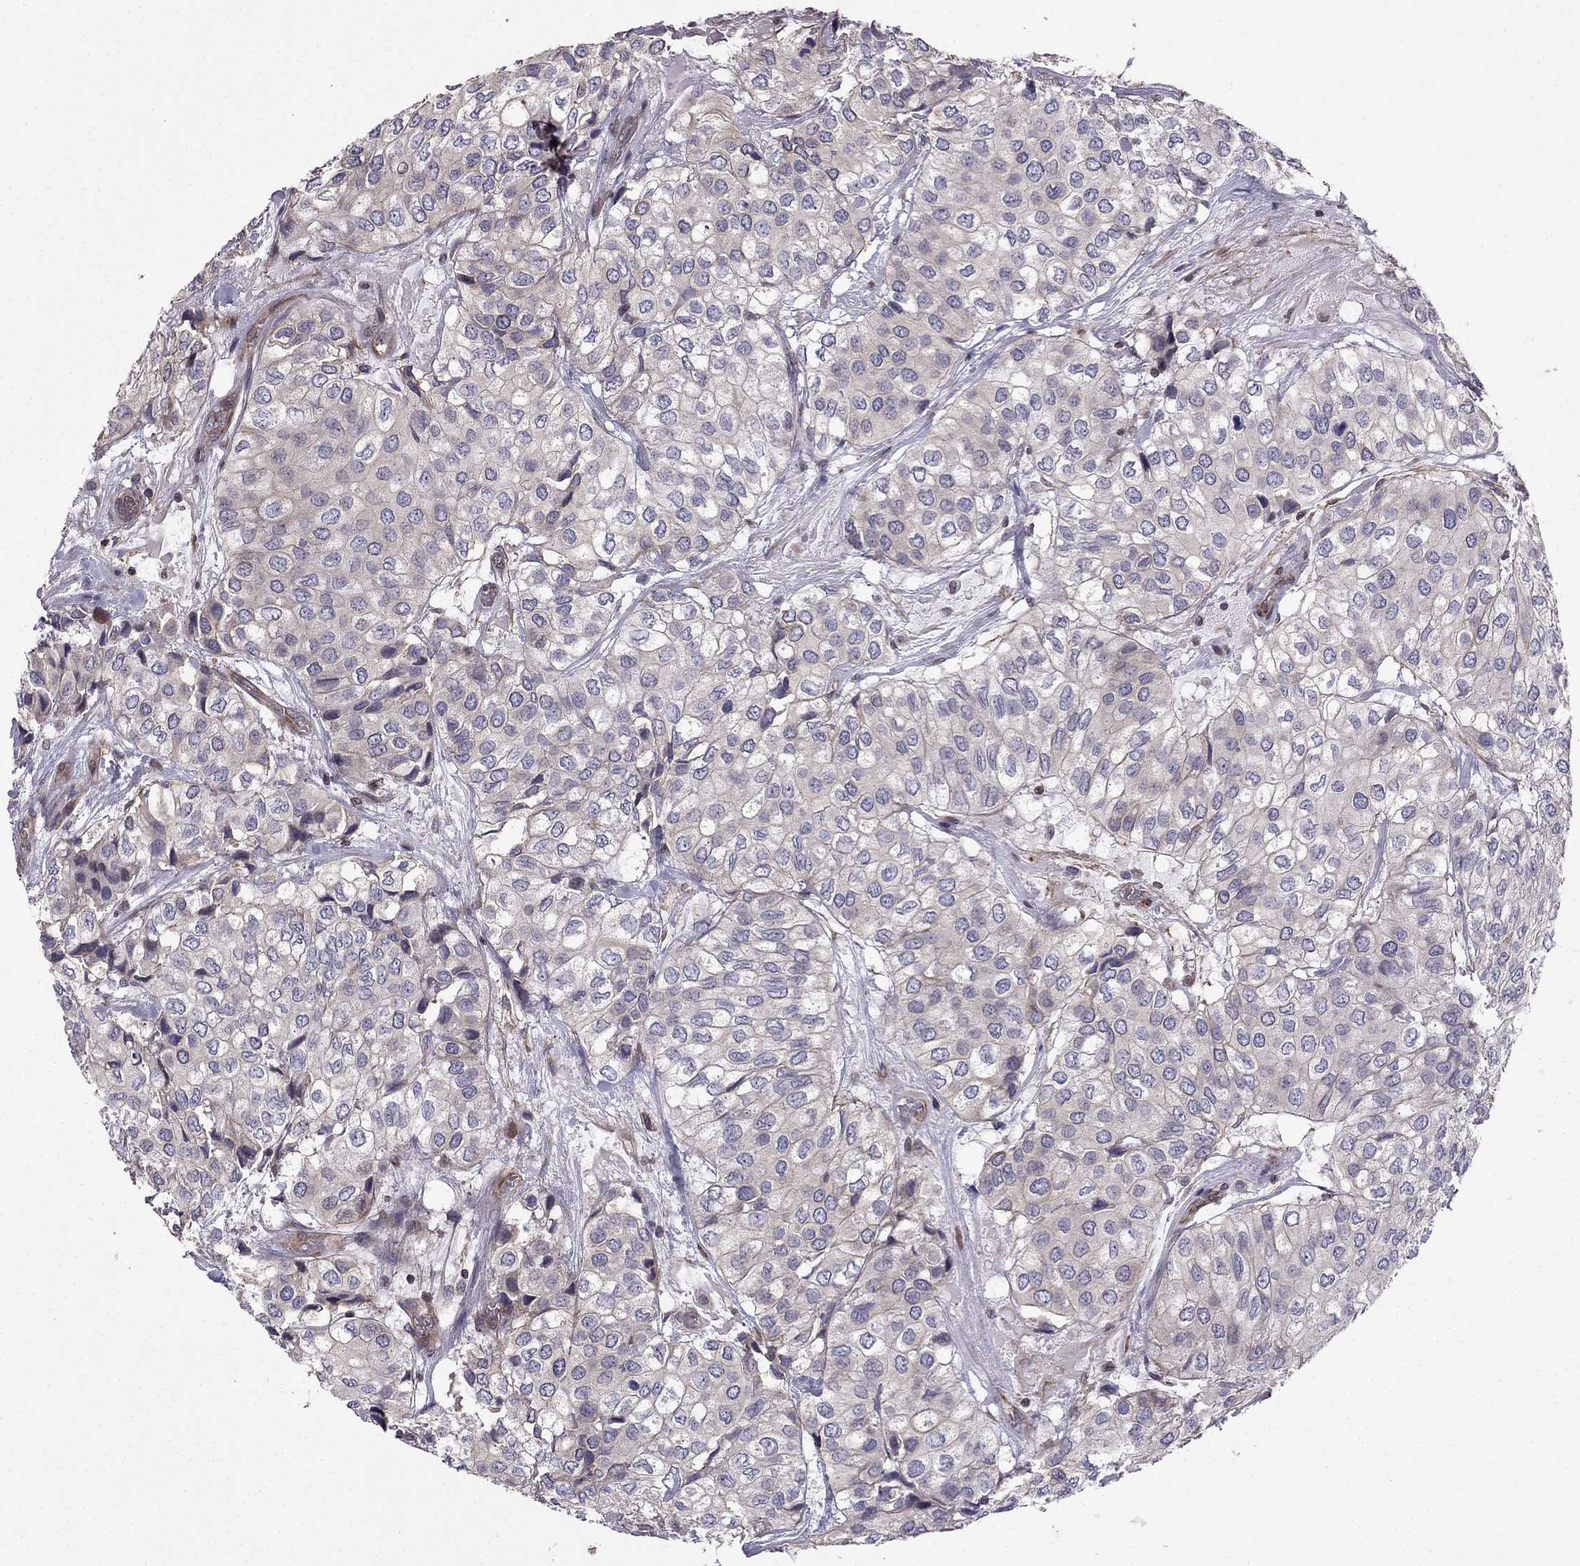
{"staining": {"intensity": "negative", "quantity": "none", "location": "none"}, "tissue": "urothelial cancer", "cell_type": "Tumor cells", "image_type": "cancer", "snomed": [{"axis": "morphology", "description": "Urothelial carcinoma, High grade"}, {"axis": "topography", "description": "Urinary bladder"}], "caption": "Human high-grade urothelial carcinoma stained for a protein using immunohistochemistry (IHC) exhibits no positivity in tumor cells.", "gene": "CDC42BPA", "patient": {"sex": "male", "age": 73}}